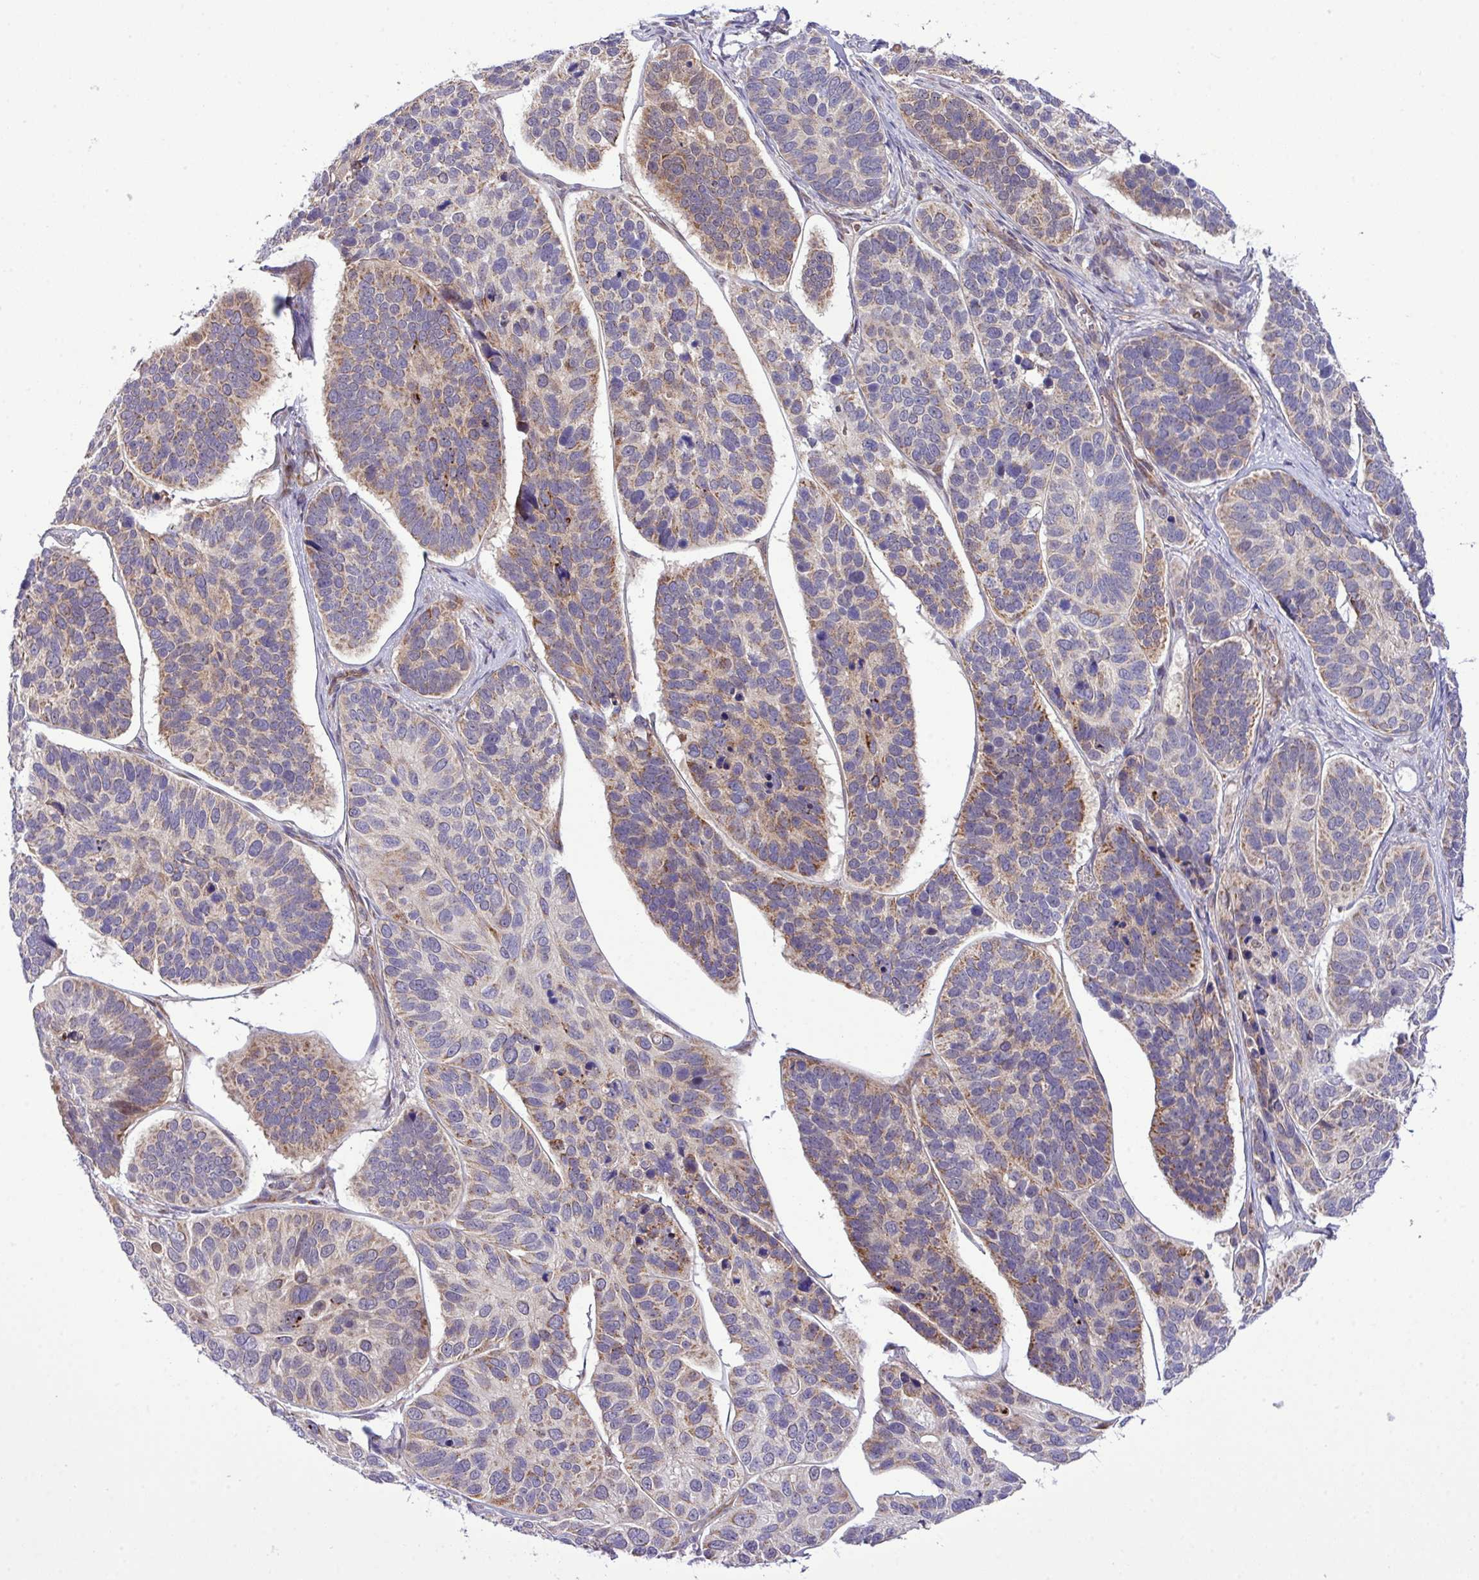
{"staining": {"intensity": "moderate", "quantity": "25%-75%", "location": "cytoplasmic/membranous"}, "tissue": "skin cancer", "cell_type": "Tumor cells", "image_type": "cancer", "snomed": [{"axis": "morphology", "description": "Basal cell carcinoma"}, {"axis": "topography", "description": "Skin"}], "caption": "Basal cell carcinoma (skin) stained for a protein reveals moderate cytoplasmic/membranous positivity in tumor cells.", "gene": "B3GNT9", "patient": {"sex": "male", "age": 62}}